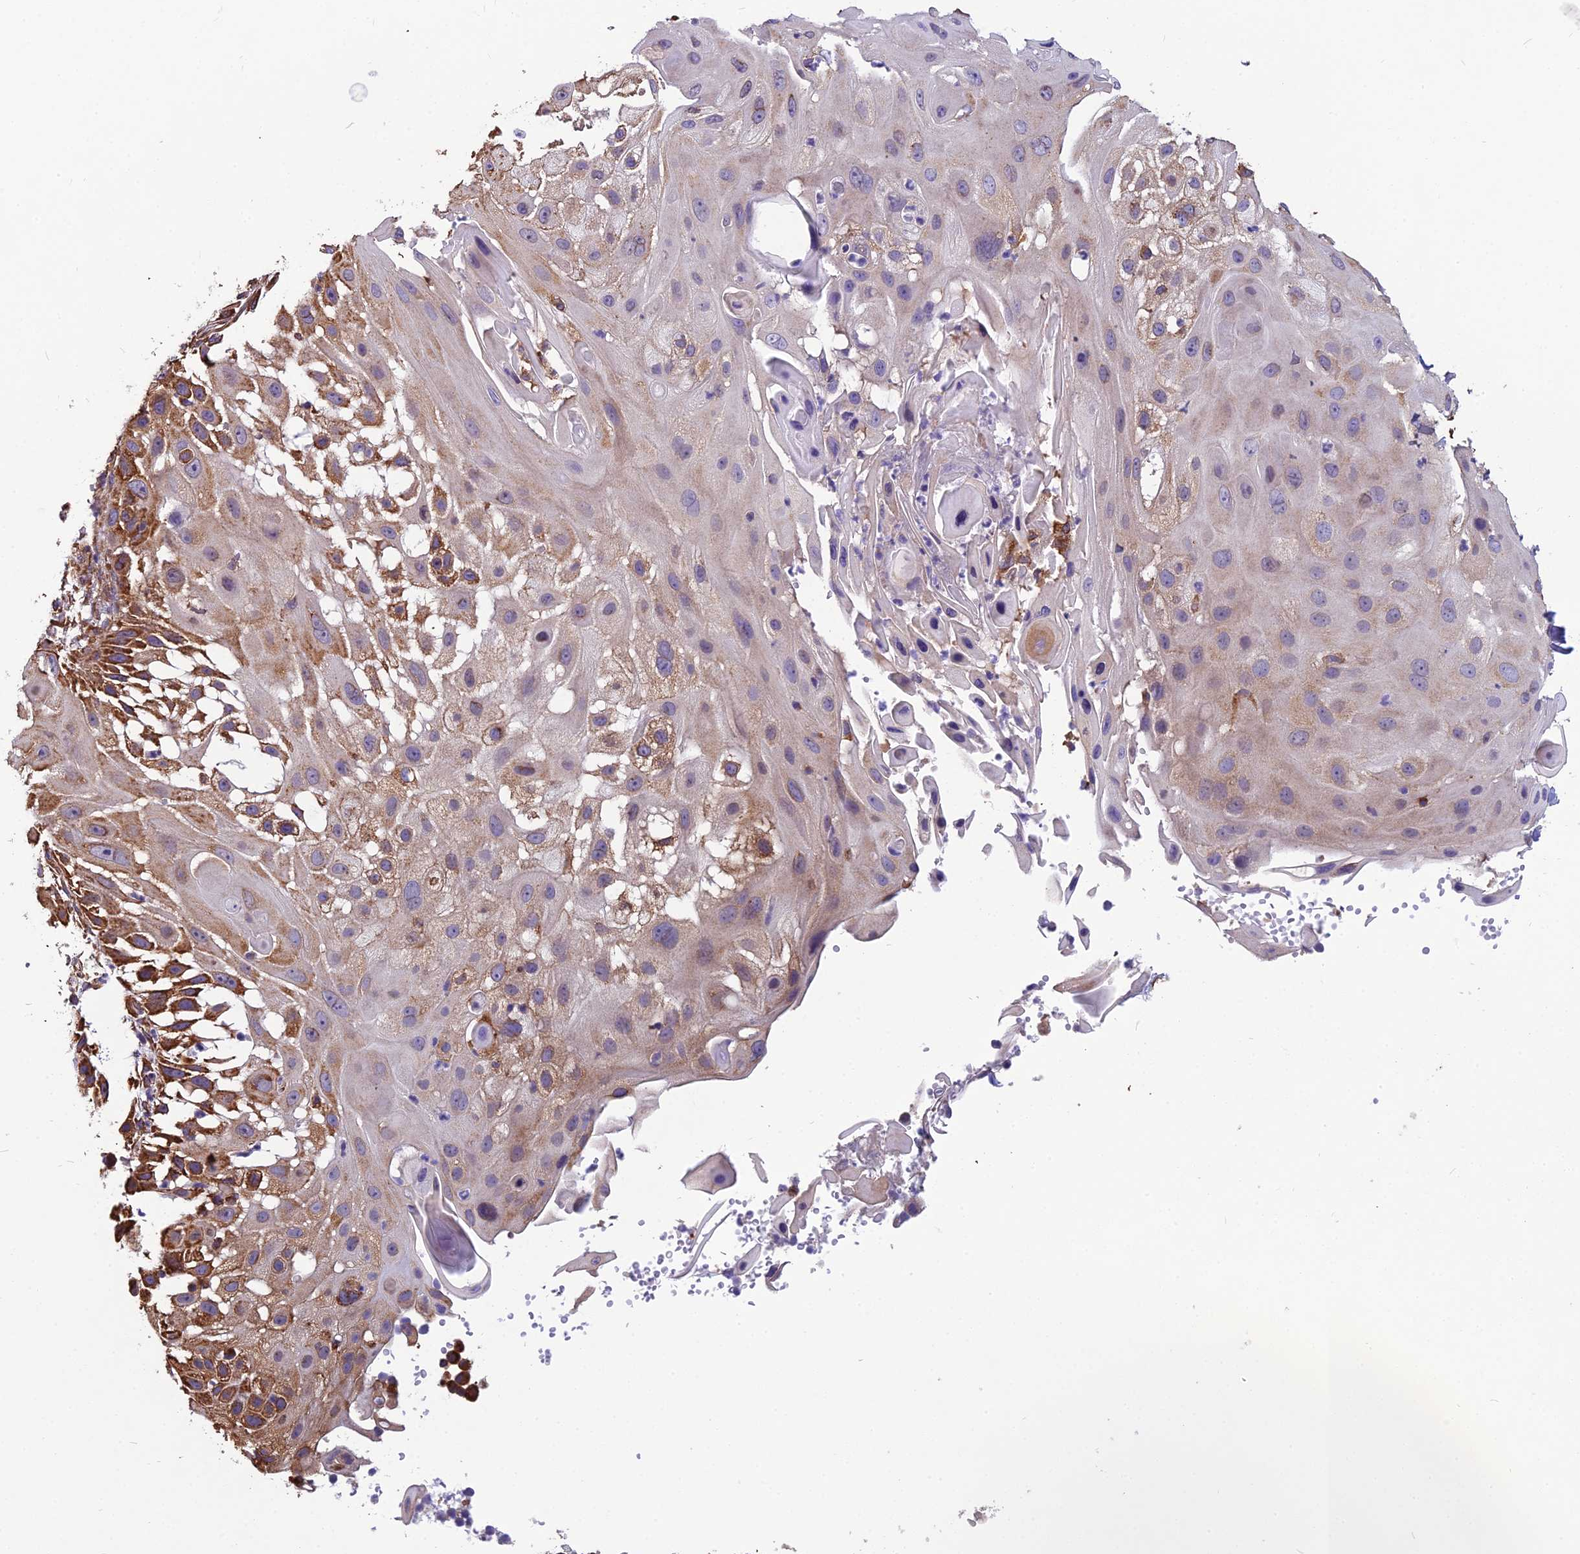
{"staining": {"intensity": "strong", "quantity": ">75%", "location": "cytoplasmic/membranous"}, "tissue": "skin cancer", "cell_type": "Tumor cells", "image_type": "cancer", "snomed": [{"axis": "morphology", "description": "Squamous cell carcinoma, NOS"}, {"axis": "topography", "description": "Skin"}], "caption": "This image shows immunohistochemistry (IHC) staining of human skin squamous cell carcinoma, with high strong cytoplasmic/membranous expression in approximately >75% of tumor cells.", "gene": "SPDL1", "patient": {"sex": "female", "age": 44}}